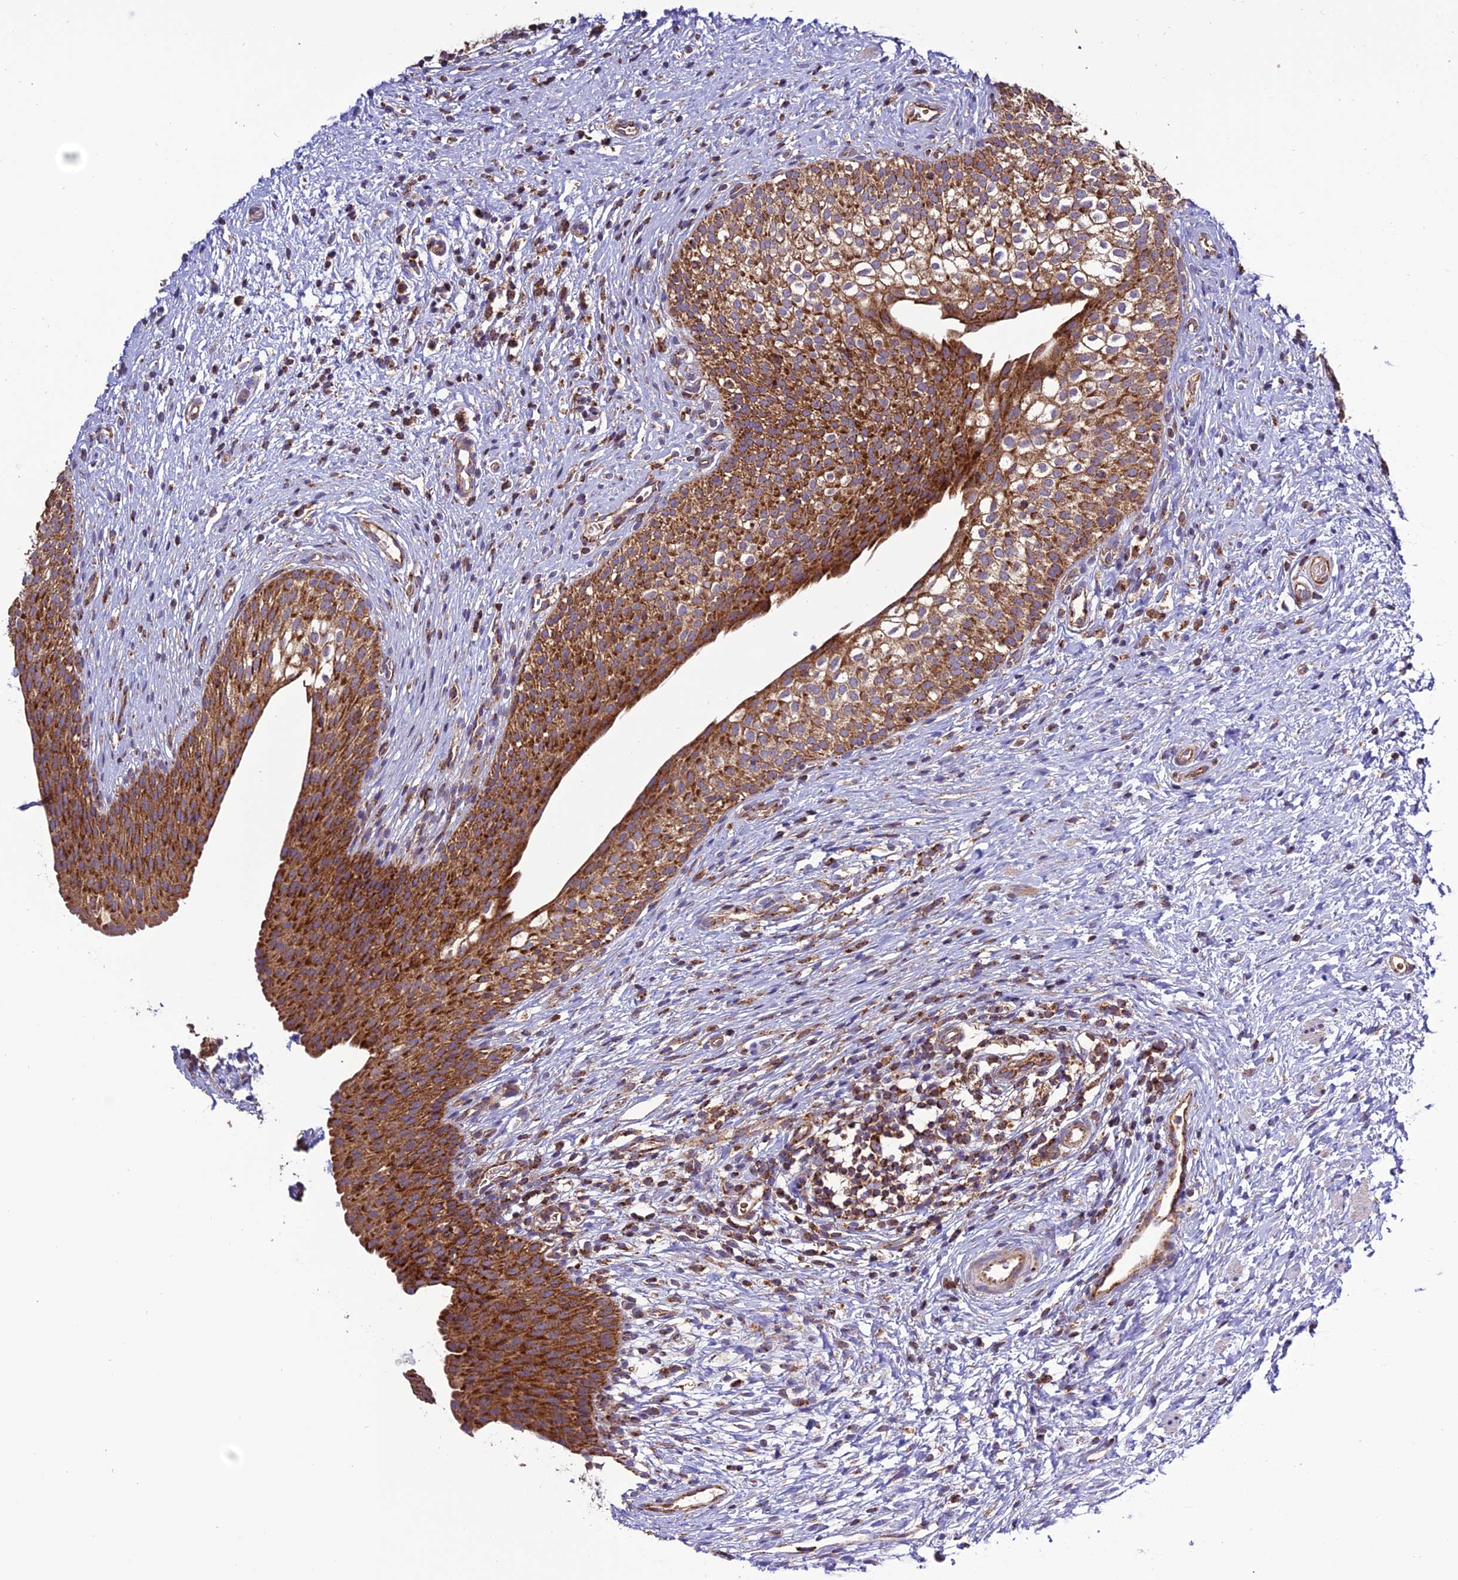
{"staining": {"intensity": "strong", "quantity": ">75%", "location": "cytoplasmic/membranous"}, "tissue": "urinary bladder", "cell_type": "Urothelial cells", "image_type": "normal", "snomed": [{"axis": "morphology", "description": "Normal tissue, NOS"}, {"axis": "topography", "description": "Urinary bladder"}], "caption": "Strong cytoplasmic/membranous positivity is seen in about >75% of urothelial cells in benign urinary bladder.", "gene": "MRPS9", "patient": {"sex": "male", "age": 1}}